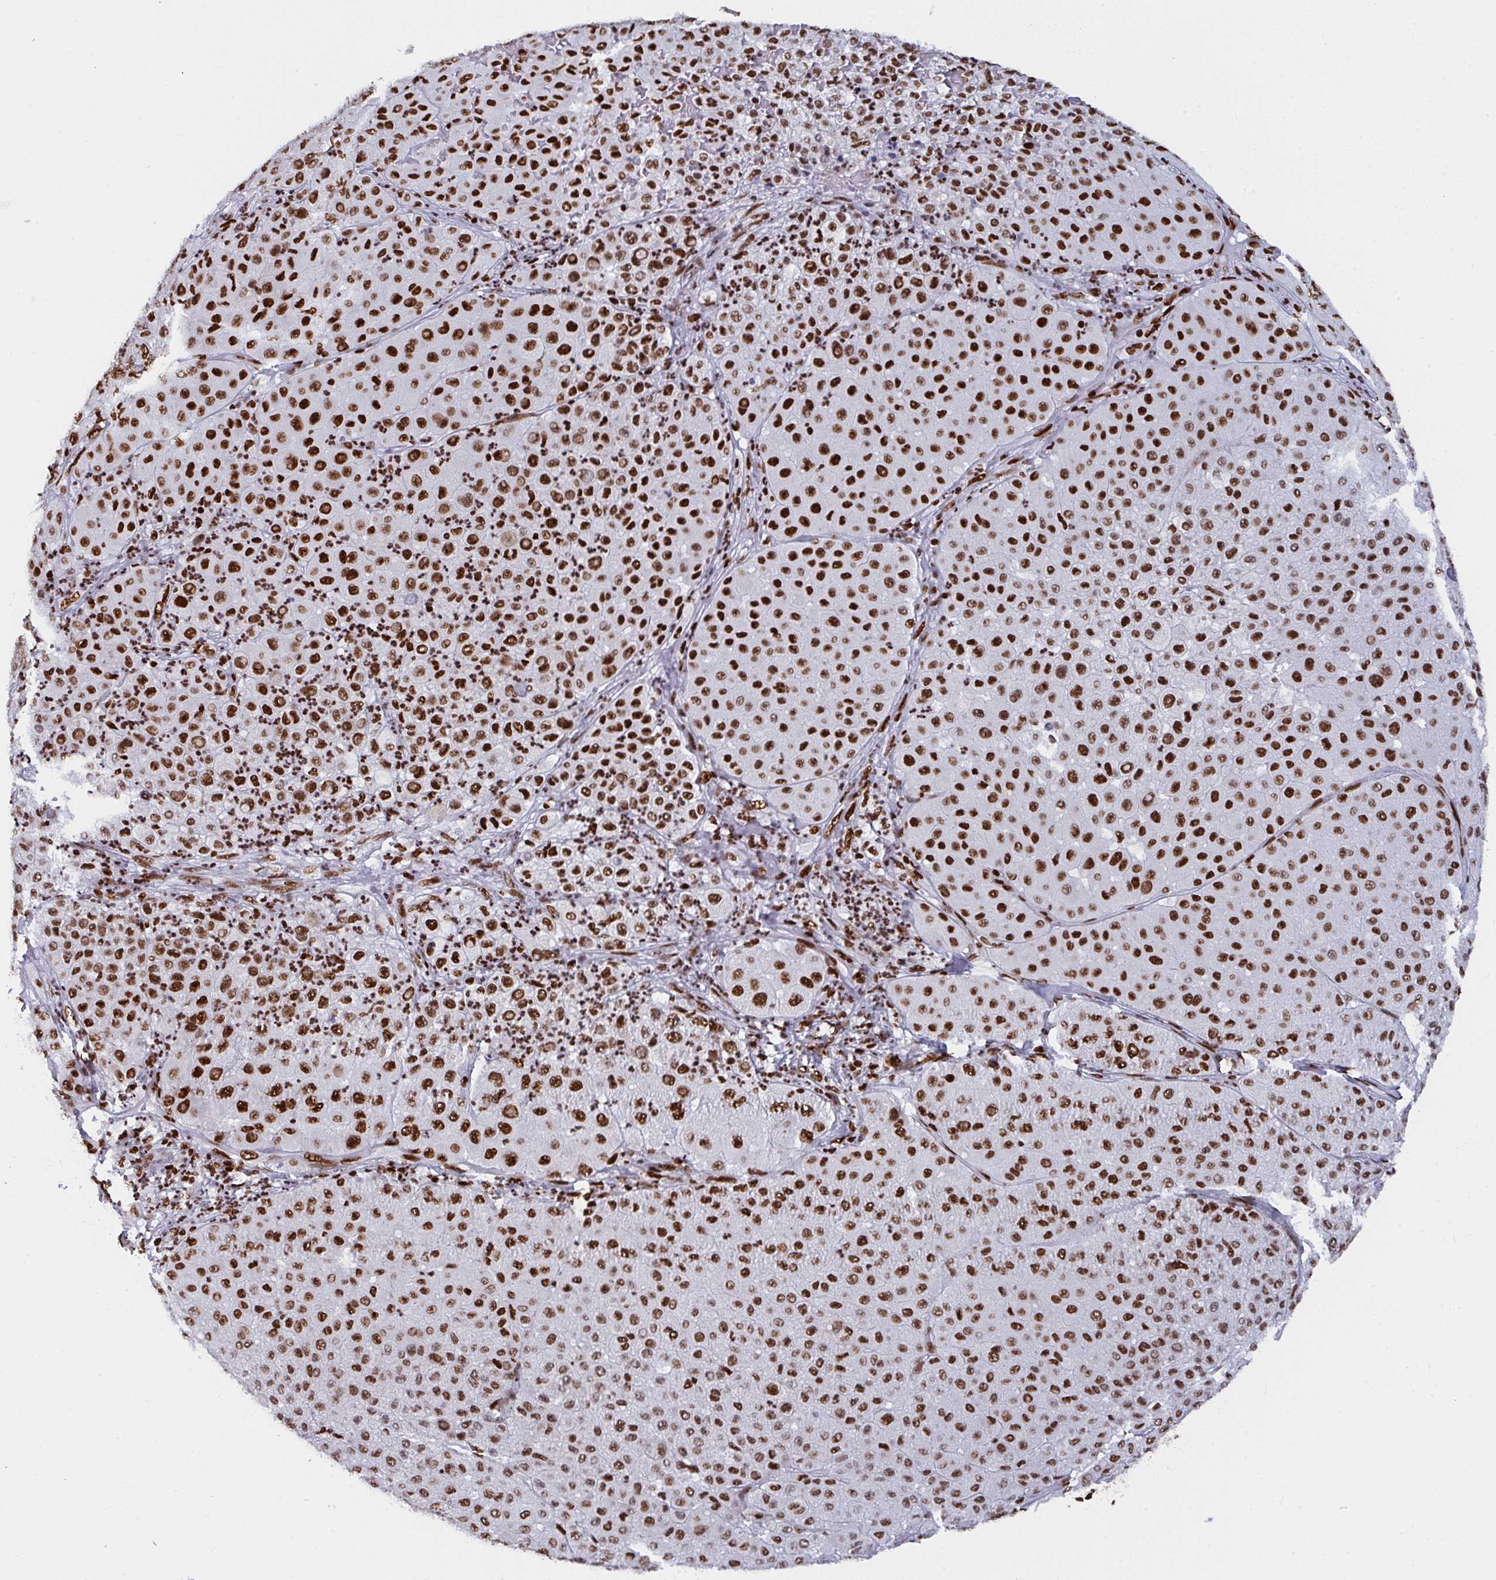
{"staining": {"intensity": "strong", "quantity": ">75%", "location": "nuclear"}, "tissue": "melanoma", "cell_type": "Tumor cells", "image_type": "cancer", "snomed": [{"axis": "morphology", "description": "Malignant melanoma, Metastatic site"}, {"axis": "topography", "description": "Smooth muscle"}], "caption": "Strong nuclear staining for a protein is identified in about >75% of tumor cells of melanoma using immunohistochemistry.", "gene": "GAR1", "patient": {"sex": "male", "age": 41}}